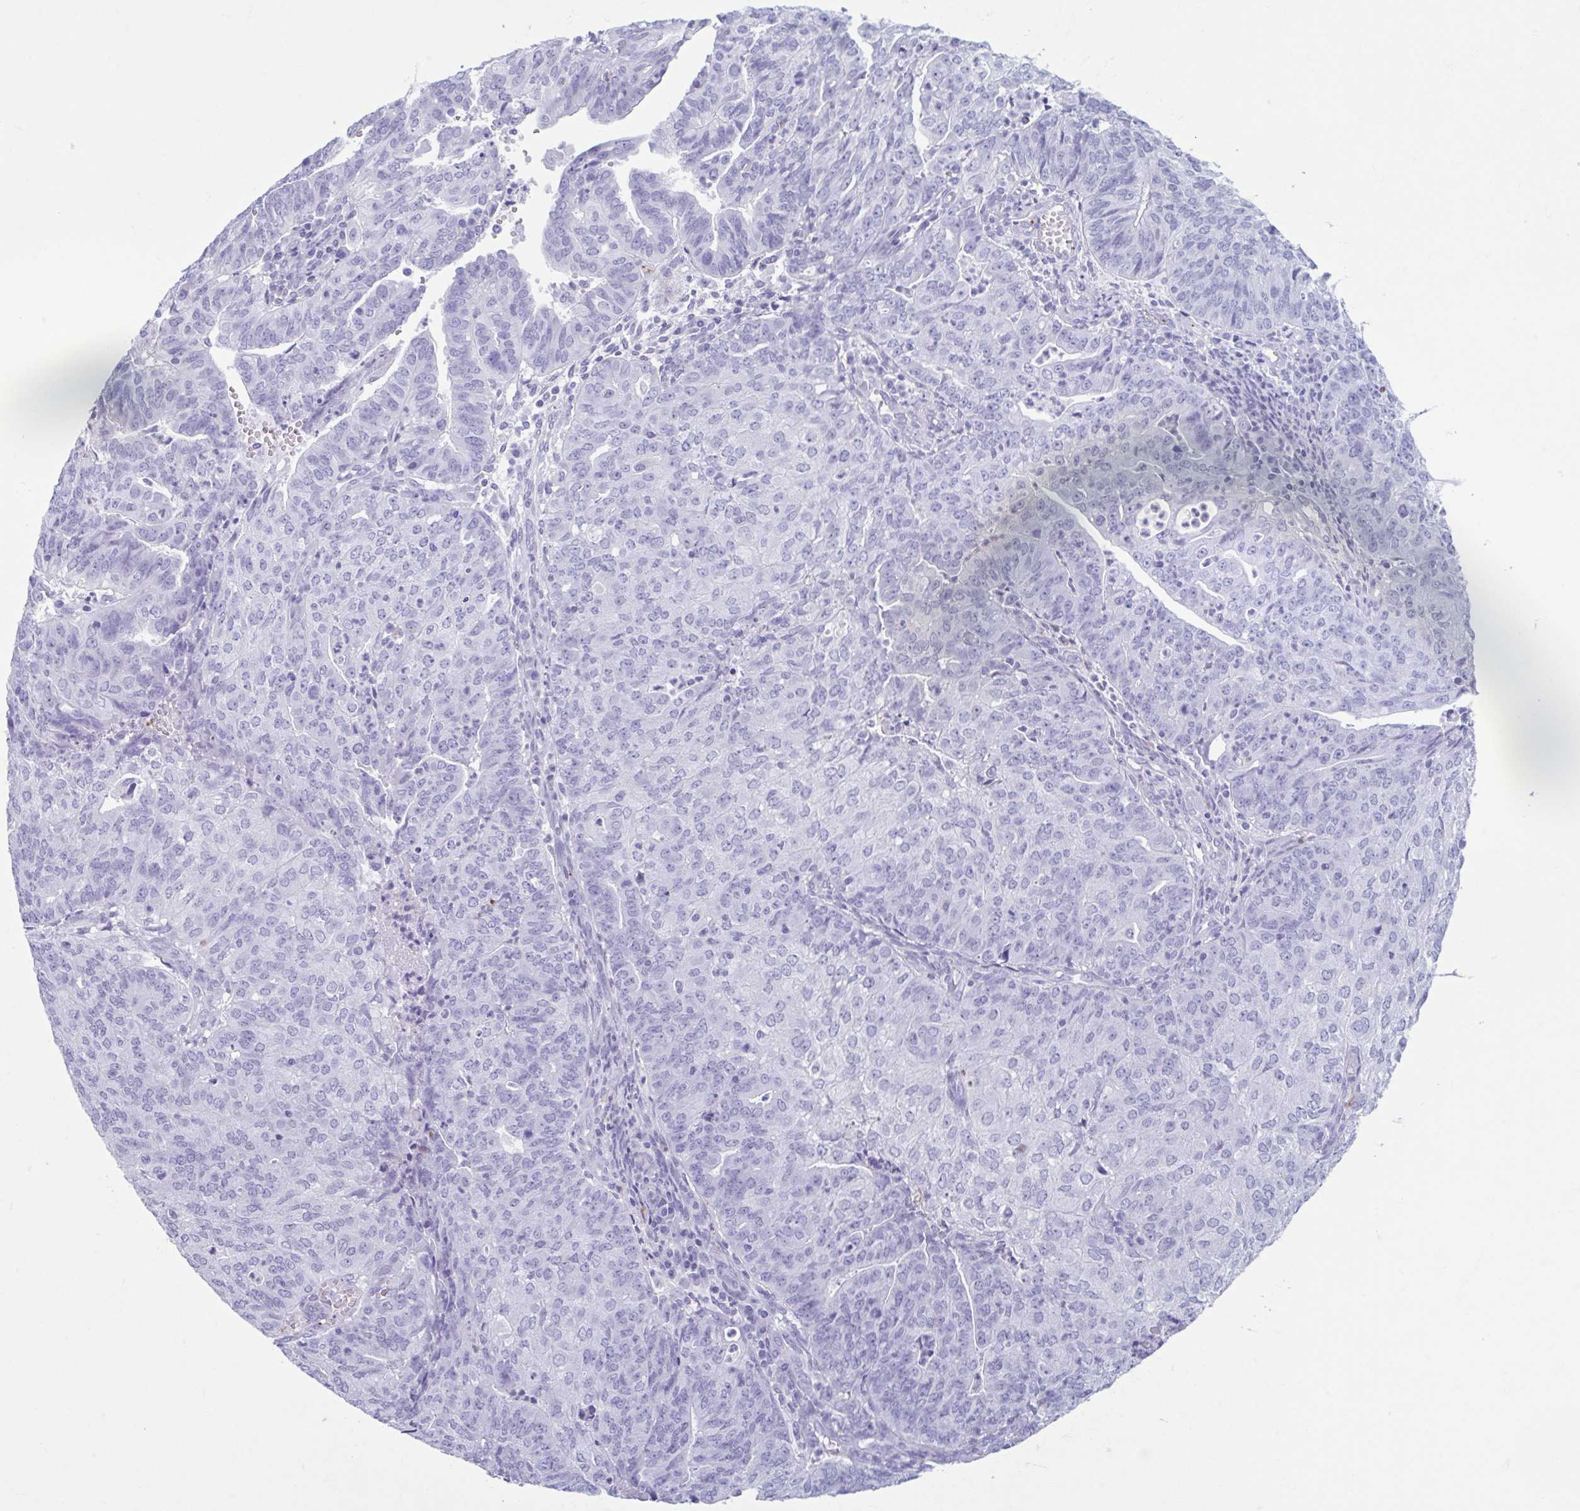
{"staining": {"intensity": "negative", "quantity": "none", "location": "none"}, "tissue": "endometrial cancer", "cell_type": "Tumor cells", "image_type": "cancer", "snomed": [{"axis": "morphology", "description": "Adenocarcinoma, NOS"}, {"axis": "topography", "description": "Endometrium"}], "caption": "Immunohistochemistry of human adenocarcinoma (endometrial) displays no expression in tumor cells. (DAB immunohistochemistry, high magnification).", "gene": "TCEAL3", "patient": {"sex": "female", "age": 82}}